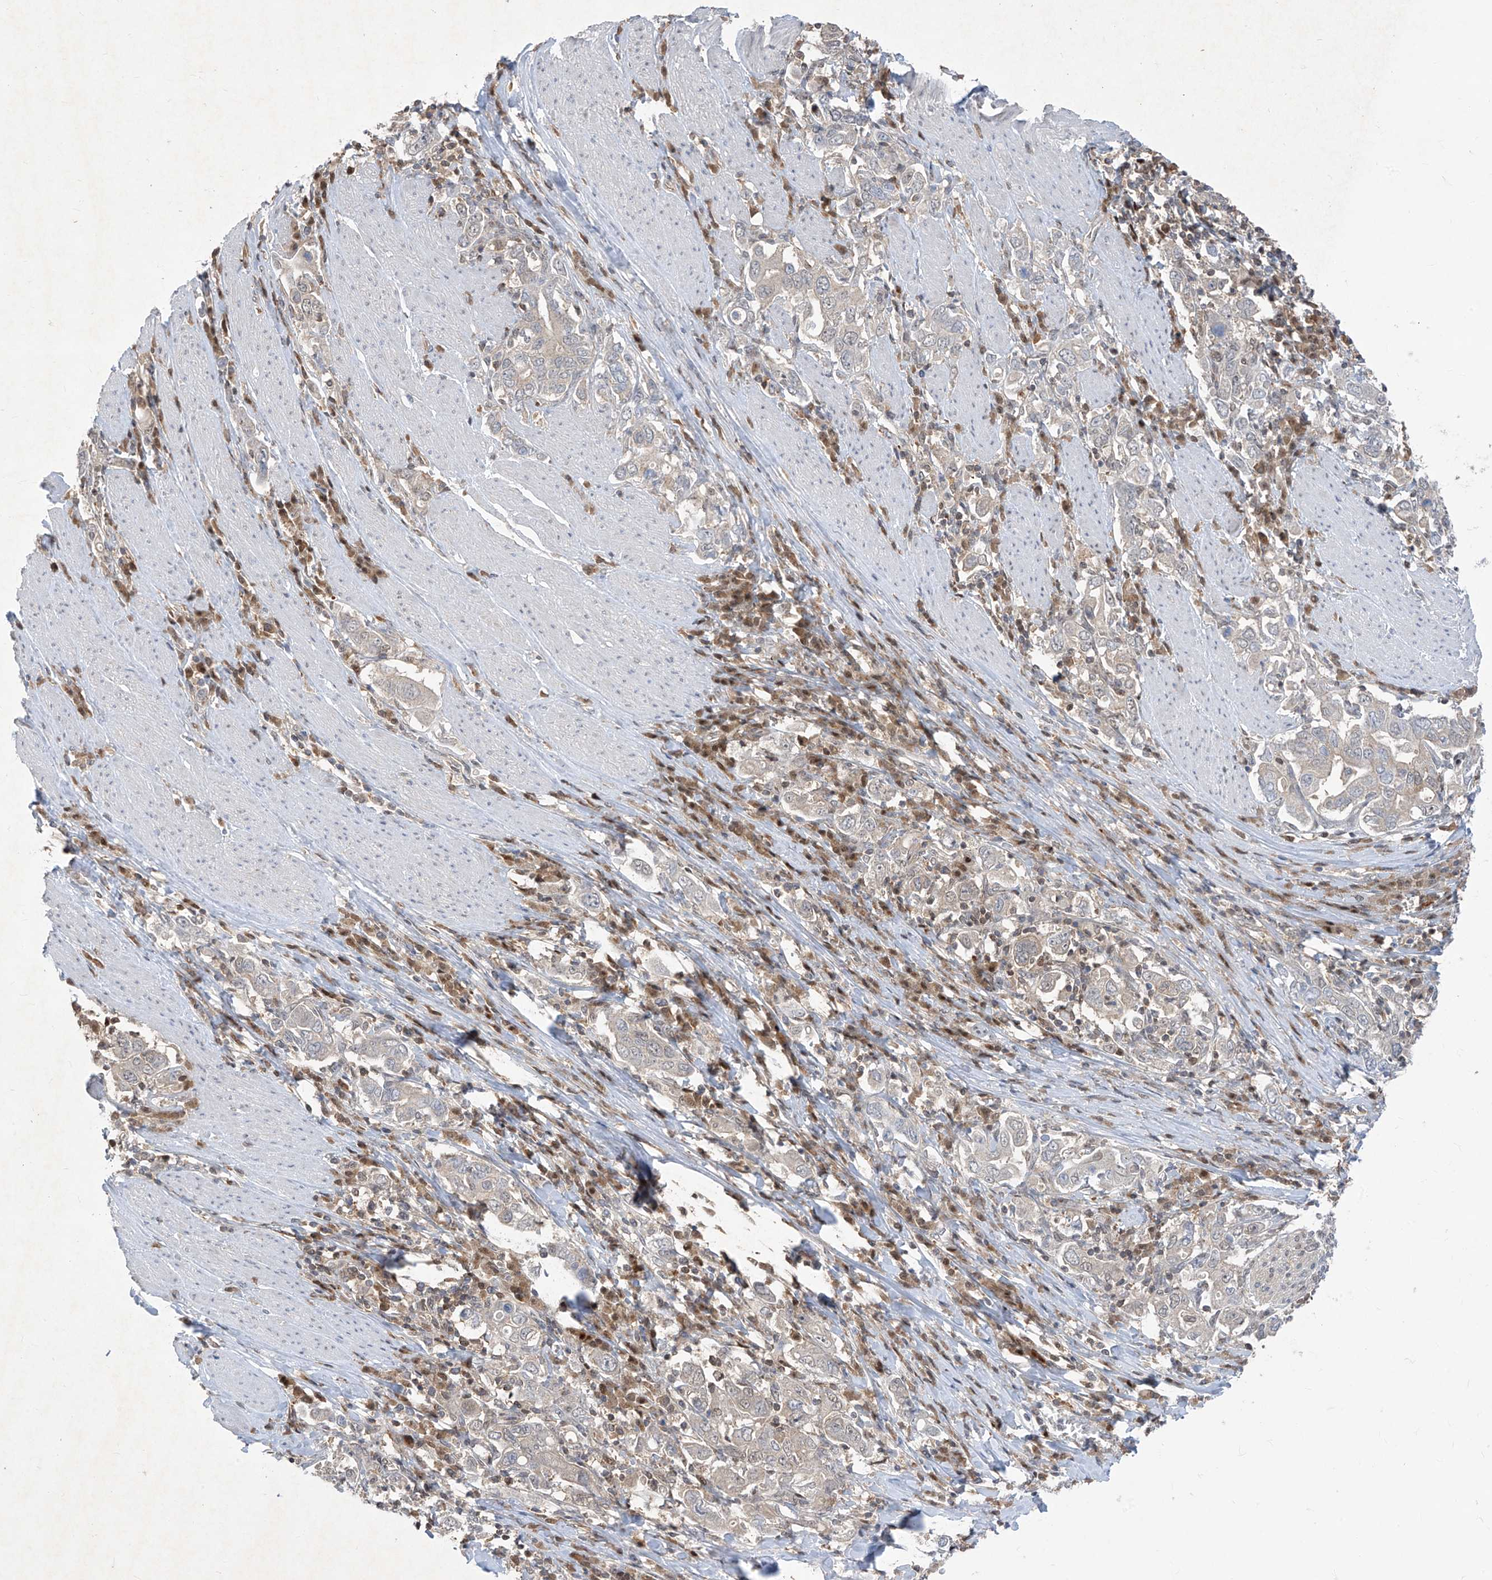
{"staining": {"intensity": "negative", "quantity": "none", "location": "none"}, "tissue": "stomach cancer", "cell_type": "Tumor cells", "image_type": "cancer", "snomed": [{"axis": "morphology", "description": "Adenocarcinoma, NOS"}, {"axis": "topography", "description": "Stomach, upper"}], "caption": "This is an IHC histopathology image of stomach adenocarcinoma. There is no expression in tumor cells.", "gene": "ZNF358", "patient": {"sex": "male", "age": 62}}